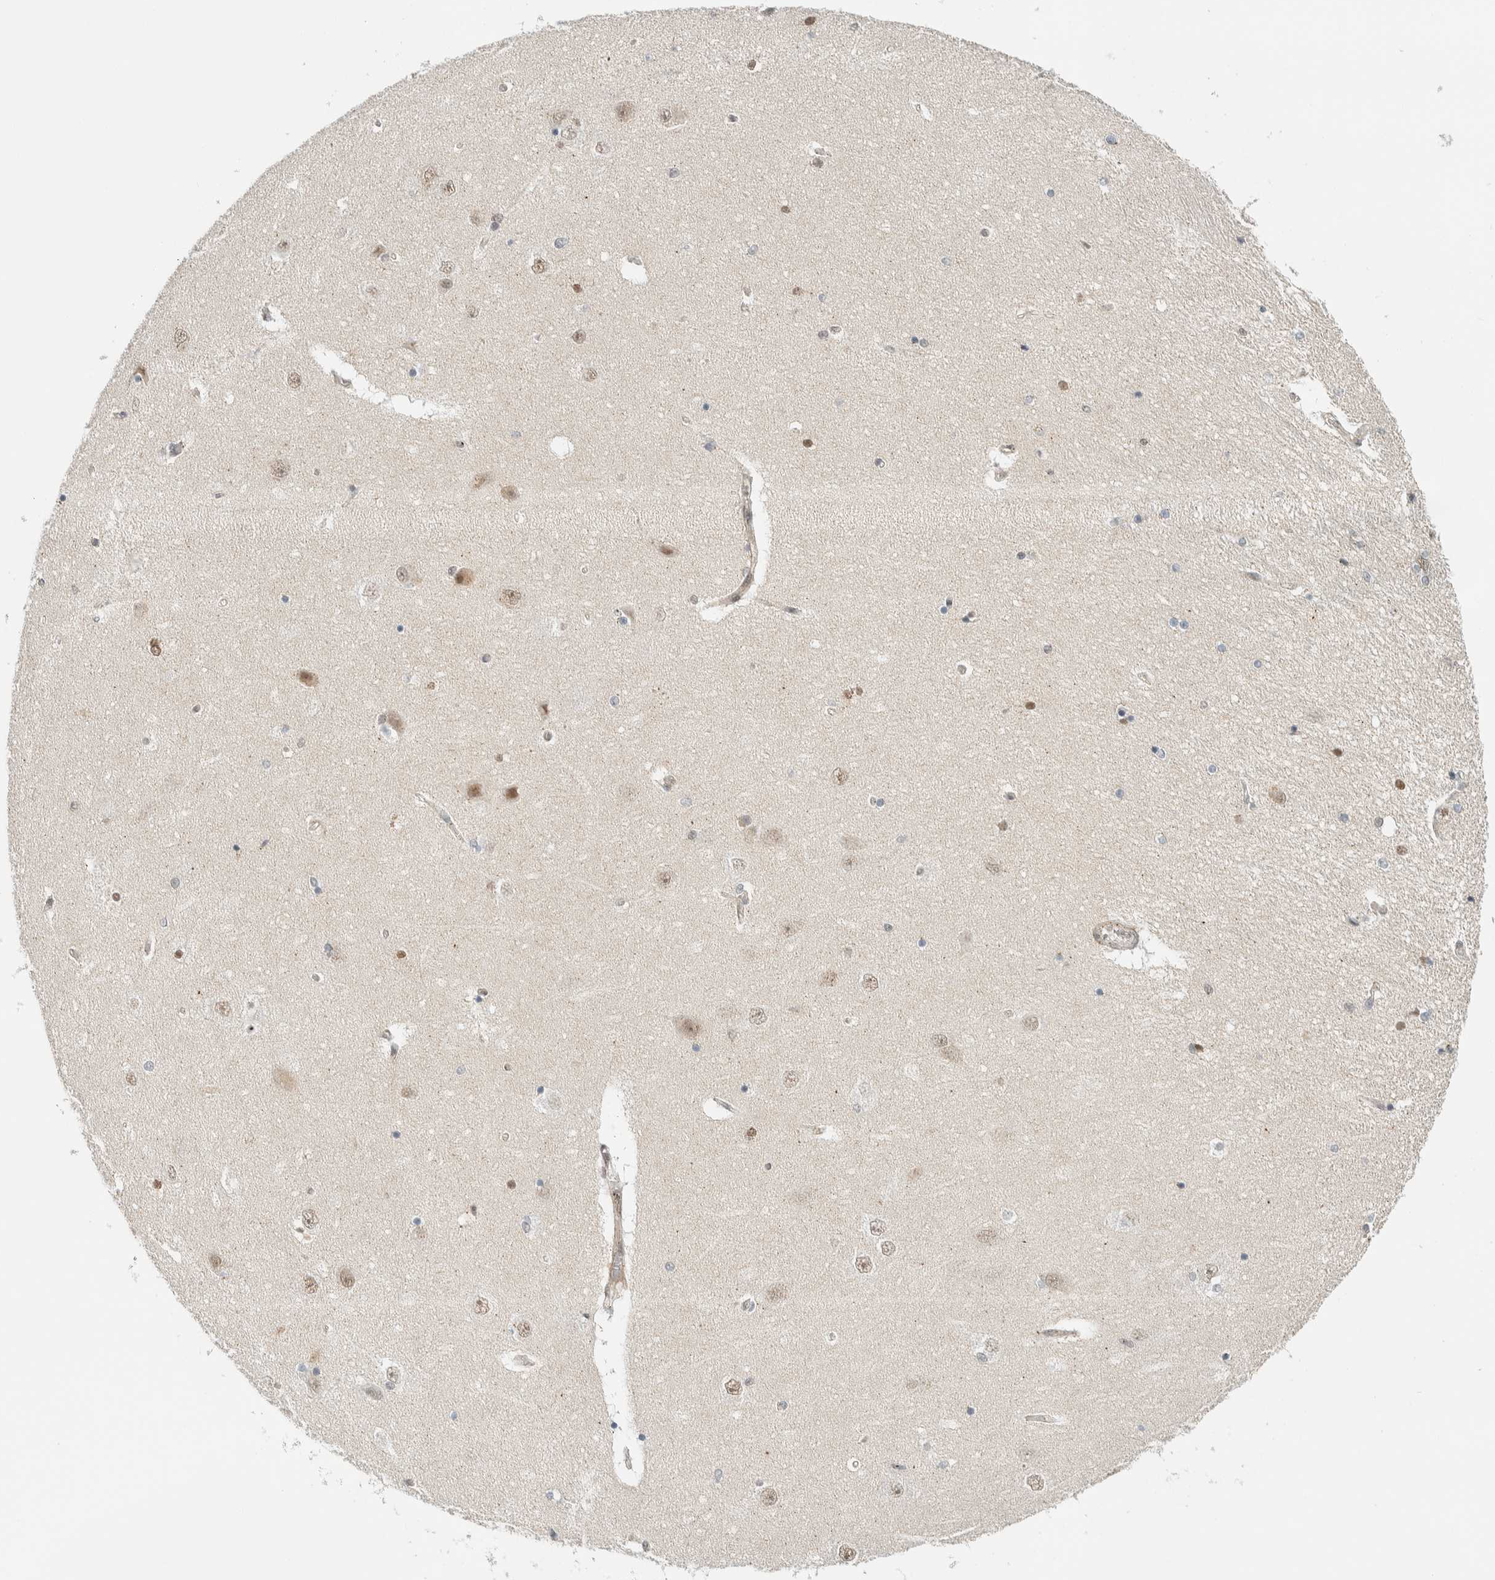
{"staining": {"intensity": "moderate", "quantity": "<25%", "location": "nuclear"}, "tissue": "hippocampus", "cell_type": "Glial cells", "image_type": "normal", "snomed": [{"axis": "morphology", "description": "Normal tissue, NOS"}, {"axis": "topography", "description": "Hippocampus"}], "caption": "Protein staining reveals moderate nuclear expression in about <25% of glial cells in unremarkable hippocampus.", "gene": "TFE3", "patient": {"sex": "female", "age": 54}}